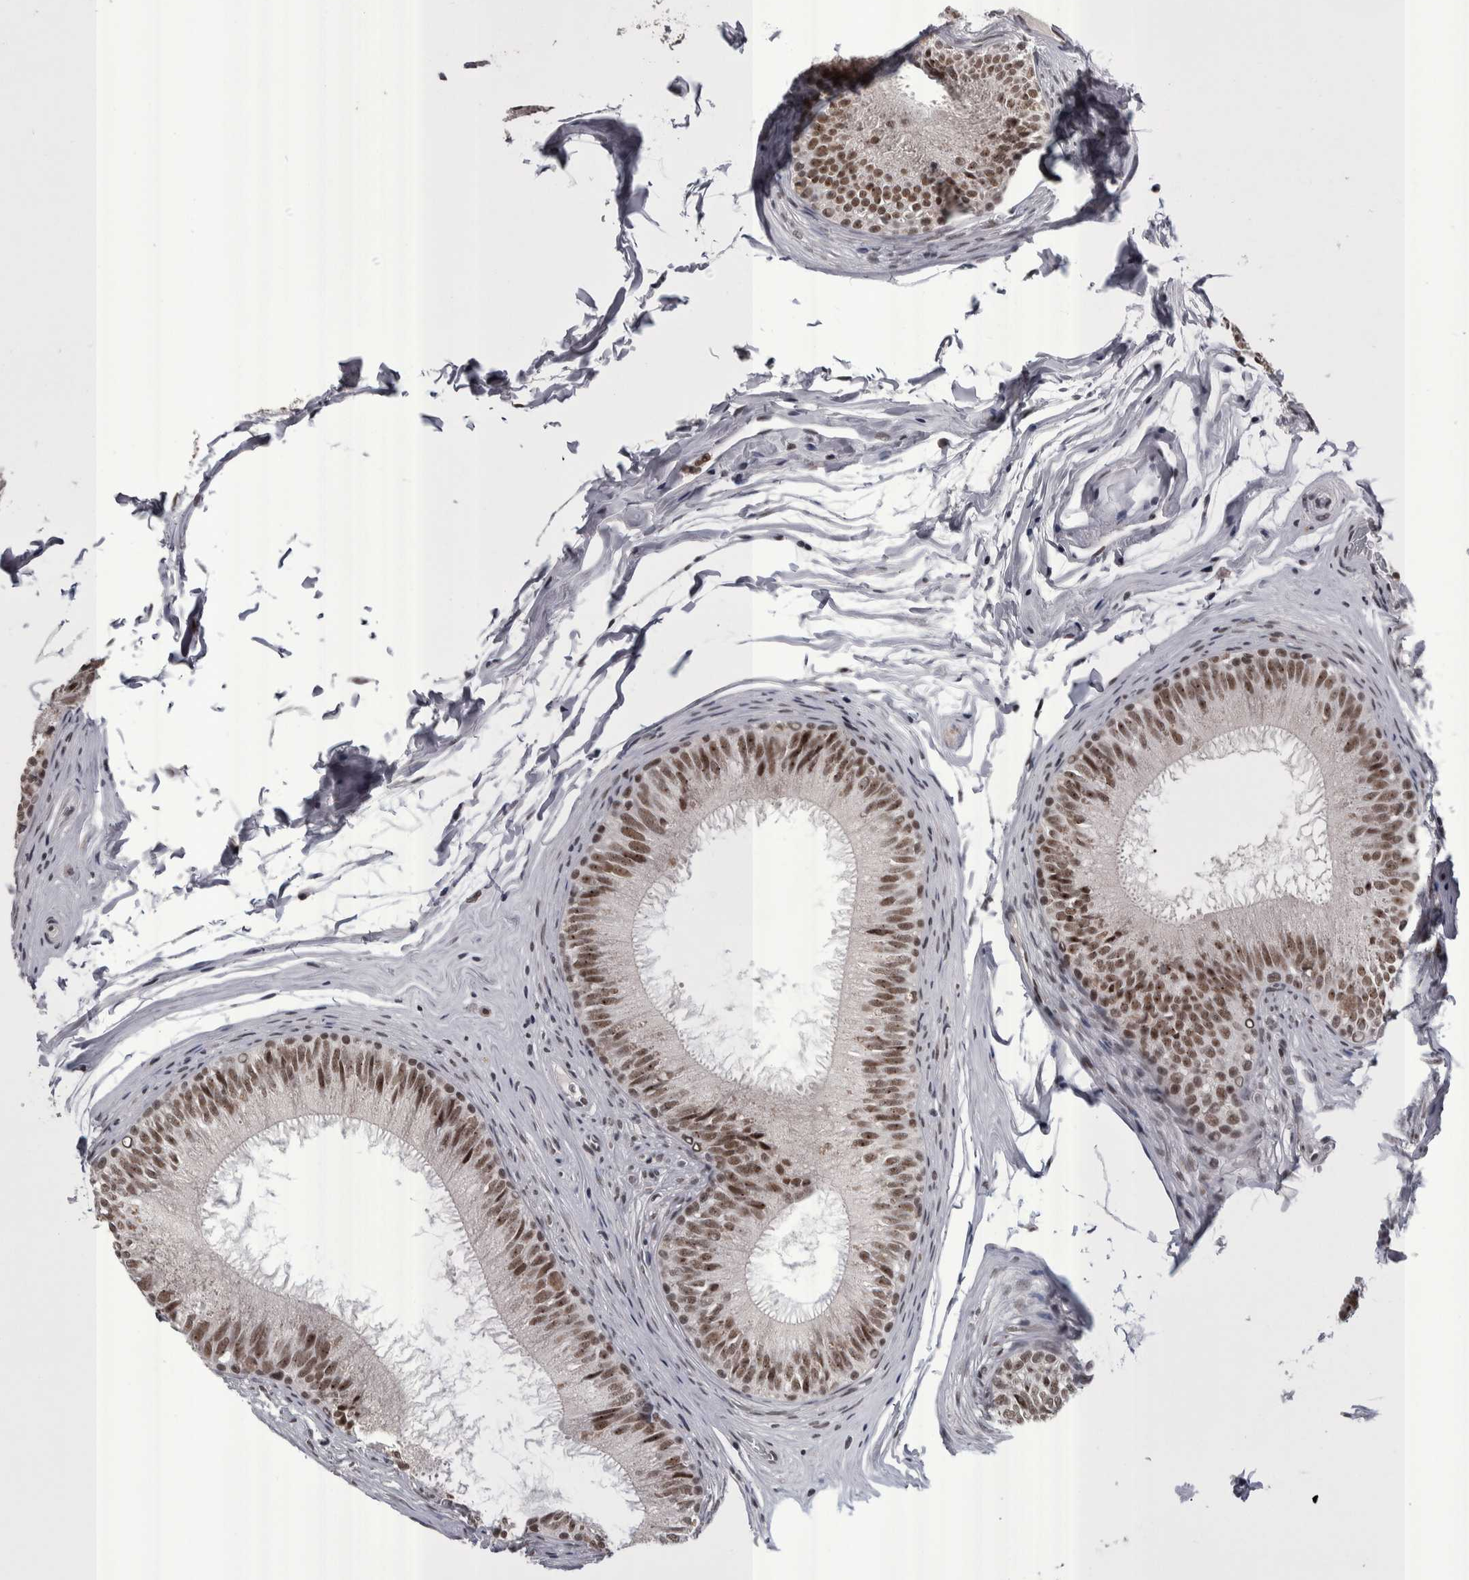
{"staining": {"intensity": "strong", "quantity": ">75%", "location": "nuclear"}, "tissue": "epididymis", "cell_type": "Glandular cells", "image_type": "normal", "snomed": [{"axis": "morphology", "description": "Normal tissue, NOS"}, {"axis": "topography", "description": "Epididymis"}], "caption": "Brown immunohistochemical staining in normal epididymis displays strong nuclear positivity in about >75% of glandular cells. (Stains: DAB (3,3'-diaminobenzidine) in brown, nuclei in blue, Microscopy: brightfield microscopy at high magnification).", "gene": "DMTF1", "patient": {"sex": "male", "age": 32}}